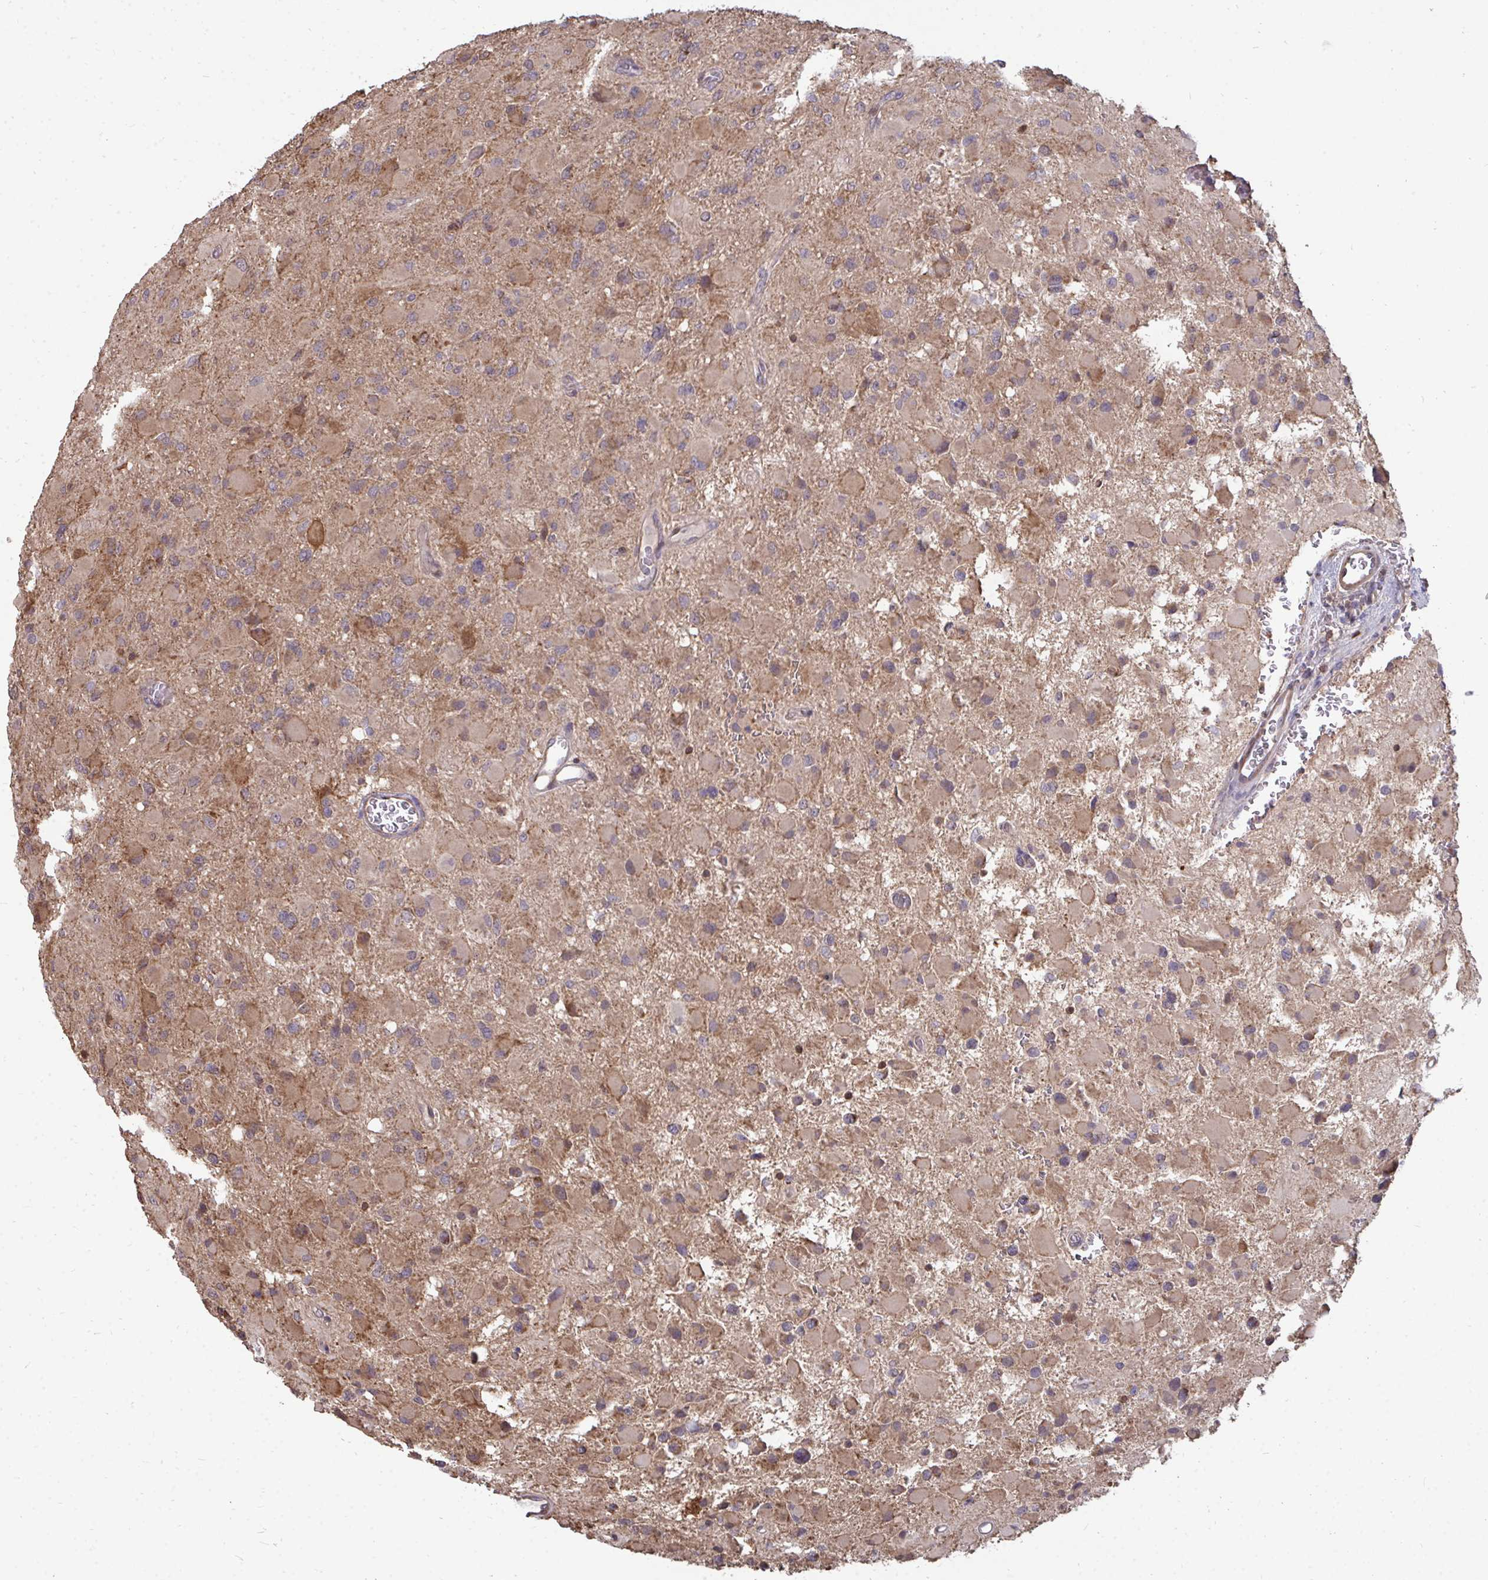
{"staining": {"intensity": "weak", "quantity": ">75%", "location": "cytoplasmic/membranous"}, "tissue": "glioma", "cell_type": "Tumor cells", "image_type": "cancer", "snomed": [{"axis": "morphology", "description": "Glioma, malignant, High grade"}, {"axis": "topography", "description": "Cerebral cortex"}], "caption": "Approximately >75% of tumor cells in malignant glioma (high-grade) demonstrate weak cytoplasmic/membranous protein staining as visualized by brown immunohistochemical staining.", "gene": "DNAJA2", "patient": {"sex": "female", "age": 36}}